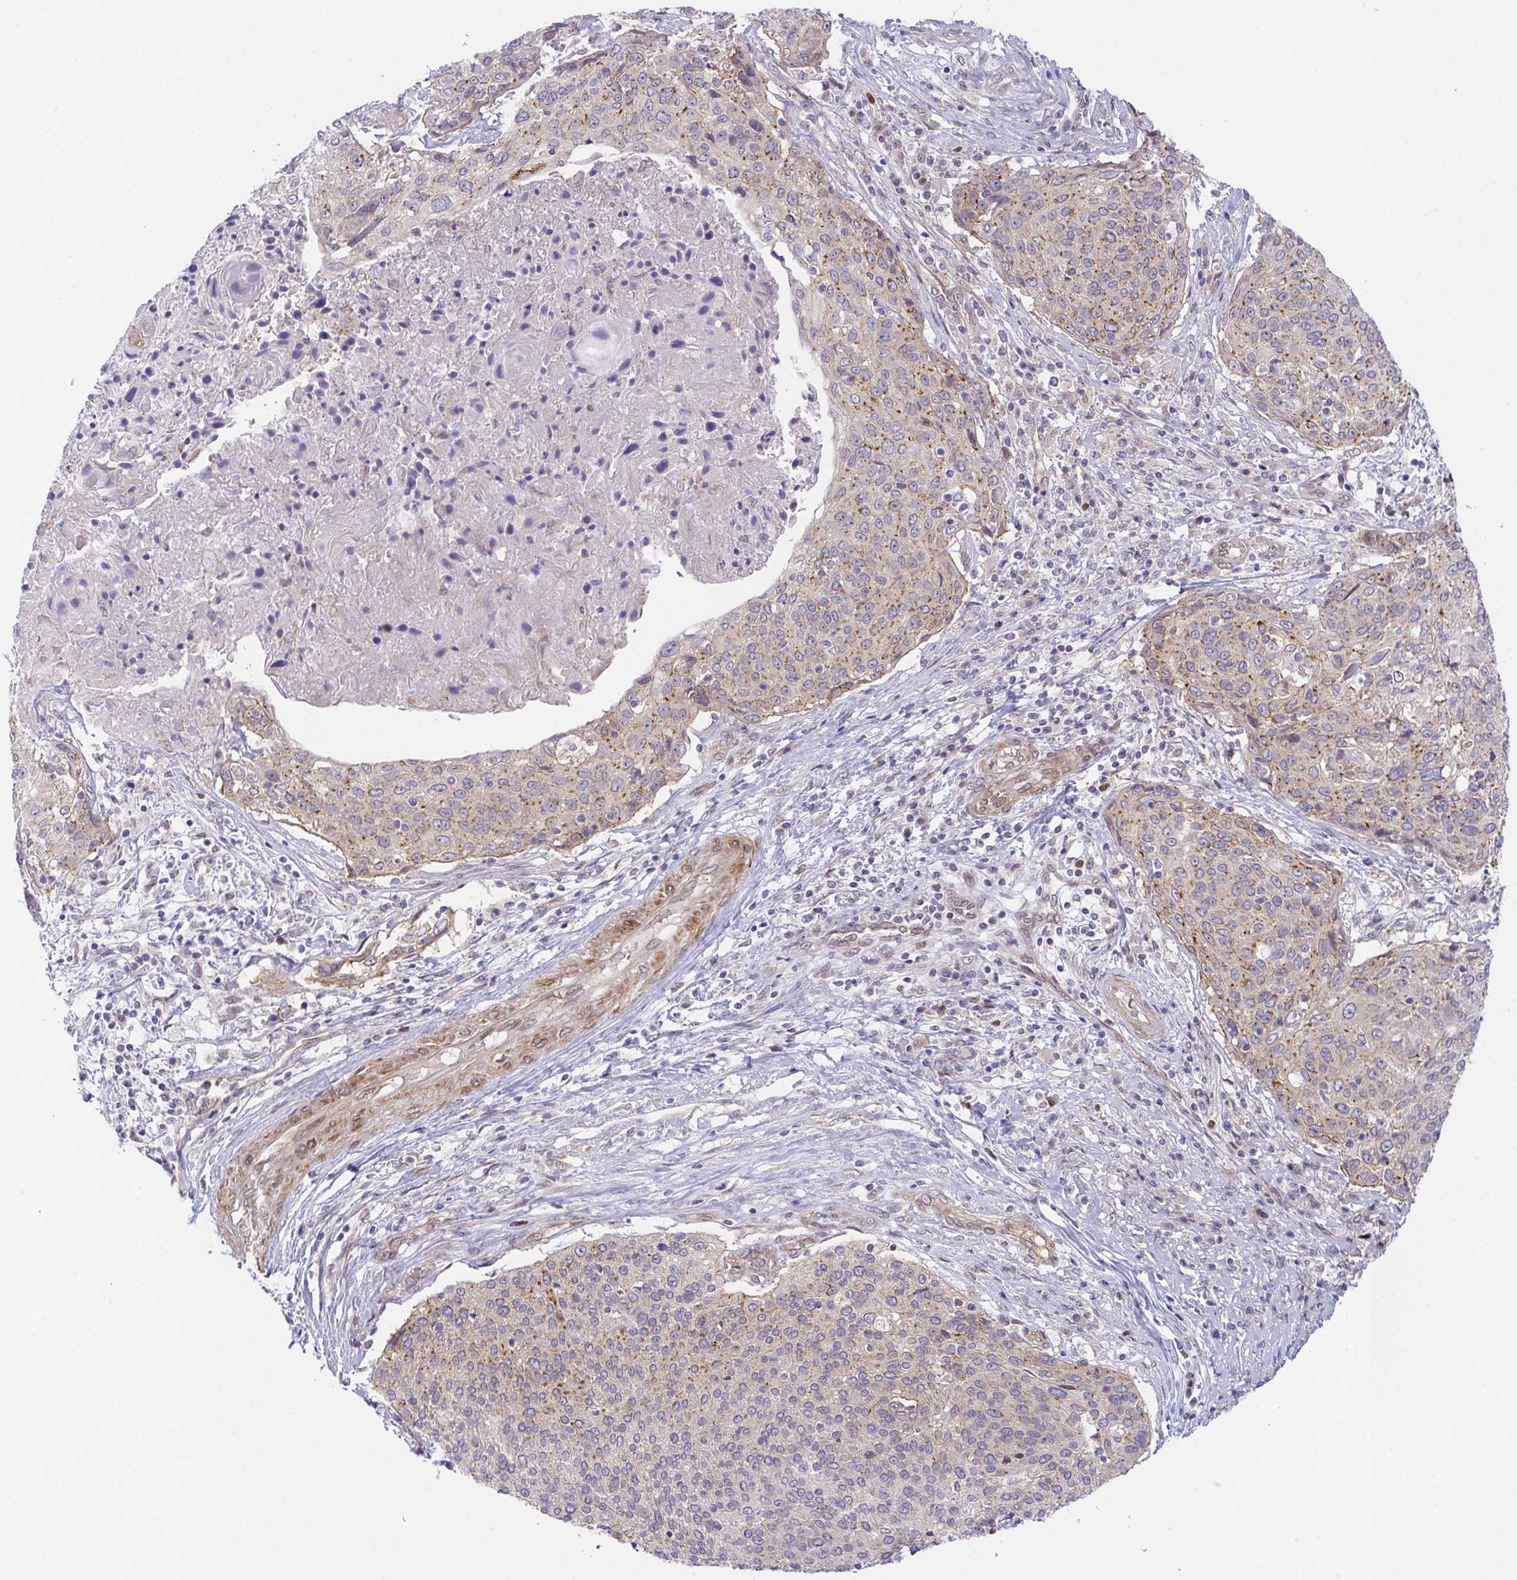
{"staining": {"intensity": "moderate", "quantity": "25%-75%", "location": "cytoplasmic/membranous"}, "tissue": "cervical cancer", "cell_type": "Tumor cells", "image_type": "cancer", "snomed": [{"axis": "morphology", "description": "Squamous cell carcinoma, NOS"}, {"axis": "topography", "description": "Cervix"}], "caption": "Immunohistochemistry (IHC) of cervical squamous cell carcinoma exhibits medium levels of moderate cytoplasmic/membranous staining in approximately 25%-75% of tumor cells.", "gene": "ZBED3", "patient": {"sex": "female", "age": 31}}